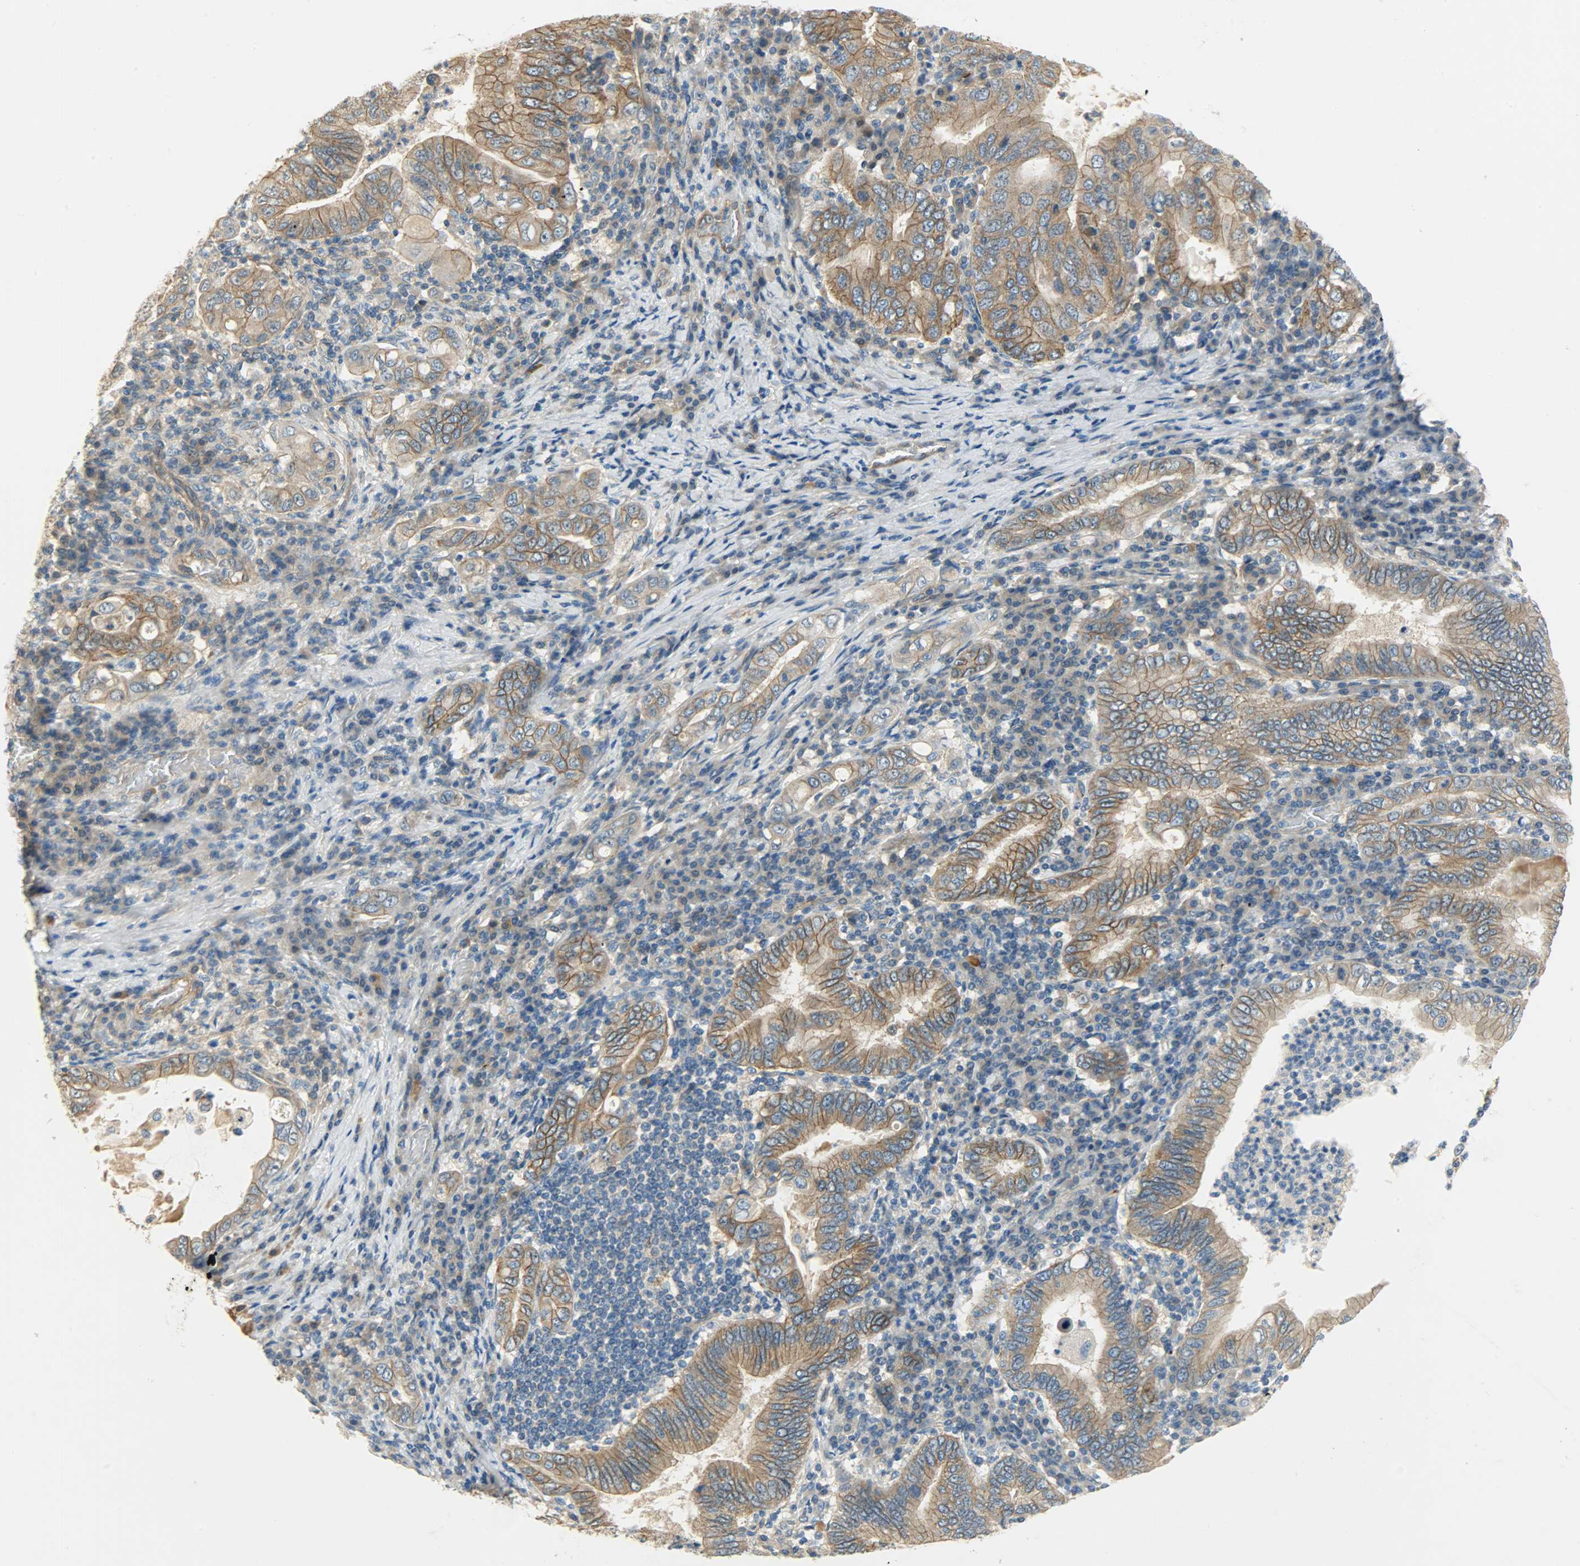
{"staining": {"intensity": "moderate", "quantity": ">75%", "location": "cytoplasmic/membranous"}, "tissue": "stomach cancer", "cell_type": "Tumor cells", "image_type": "cancer", "snomed": [{"axis": "morphology", "description": "Normal tissue, NOS"}, {"axis": "morphology", "description": "Adenocarcinoma, NOS"}, {"axis": "topography", "description": "Esophagus"}, {"axis": "topography", "description": "Stomach, upper"}, {"axis": "topography", "description": "Peripheral nerve tissue"}], "caption": "Immunohistochemistry (IHC) (DAB) staining of human stomach adenocarcinoma shows moderate cytoplasmic/membranous protein expression in about >75% of tumor cells.", "gene": "KIAA1217", "patient": {"sex": "male", "age": 62}}